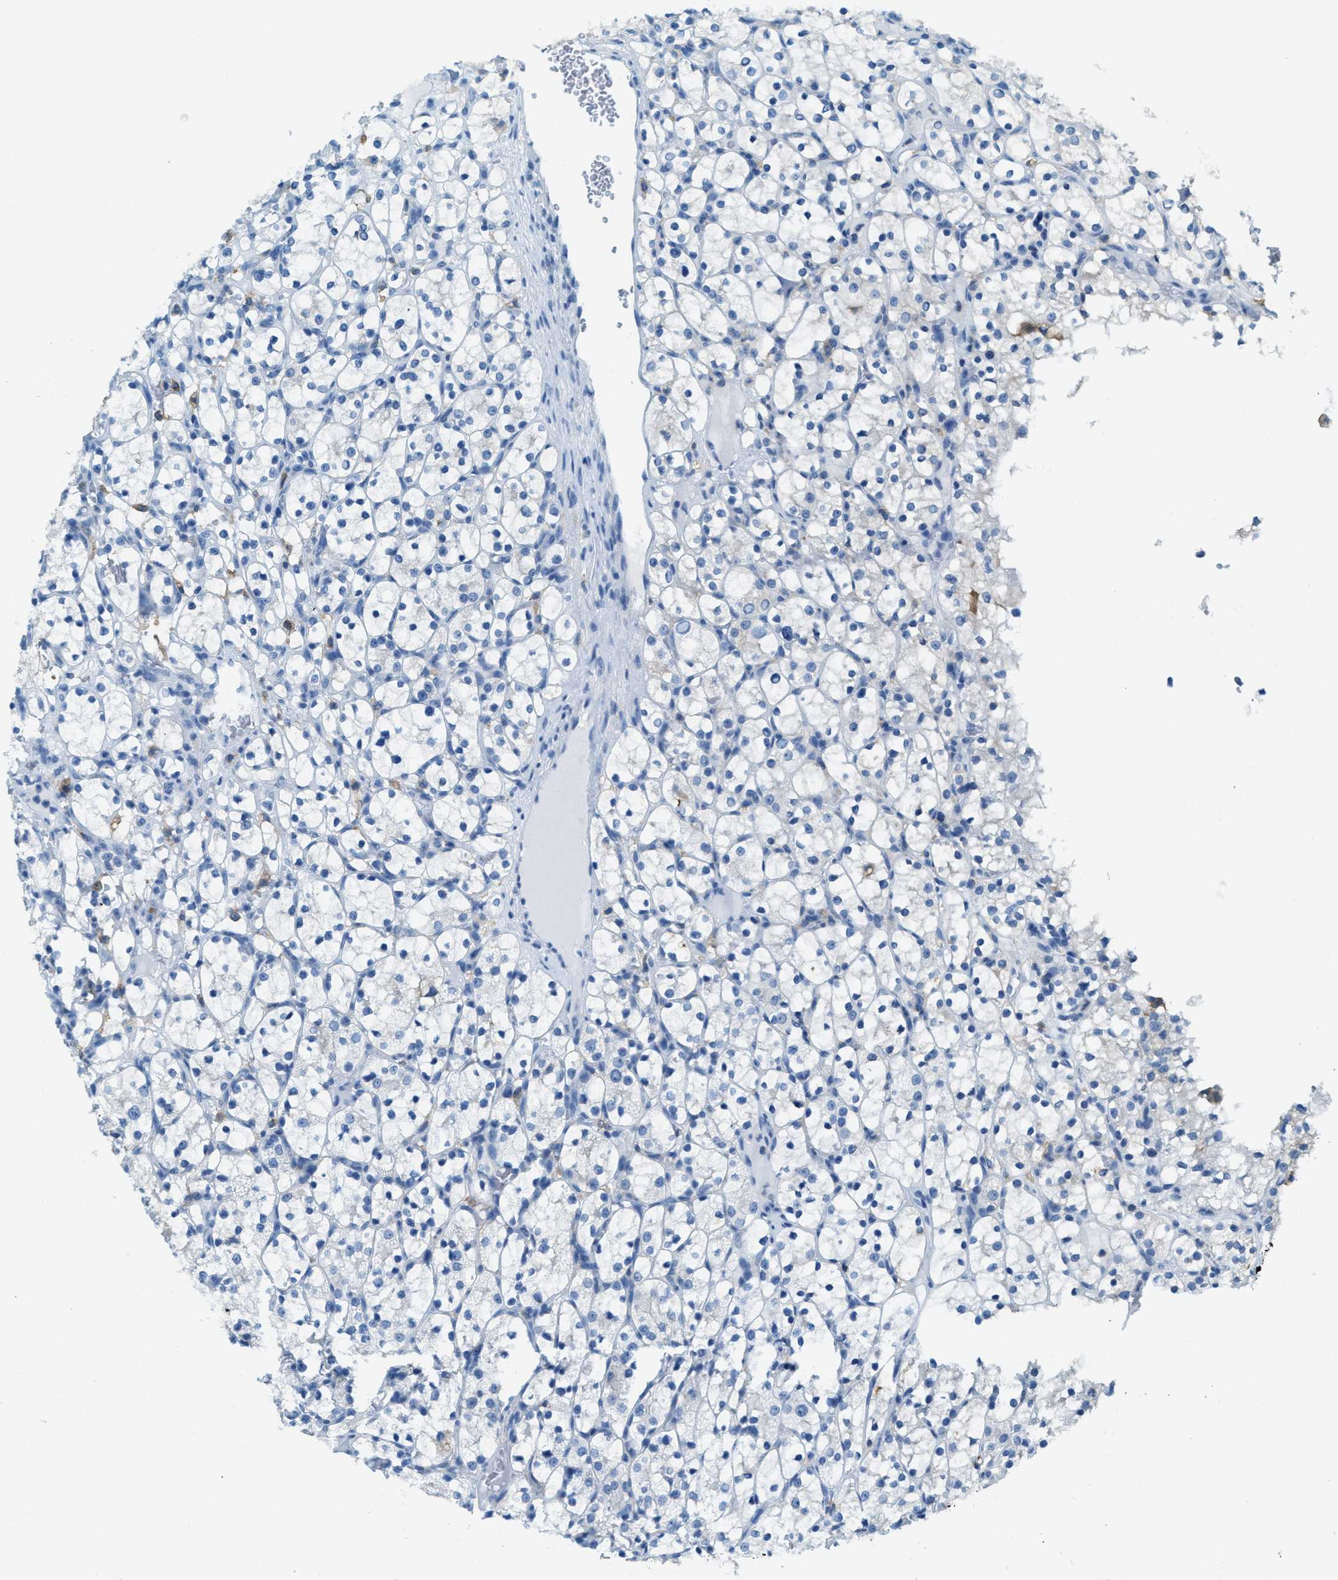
{"staining": {"intensity": "negative", "quantity": "none", "location": "none"}, "tissue": "renal cancer", "cell_type": "Tumor cells", "image_type": "cancer", "snomed": [{"axis": "morphology", "description": "Adenocarcinoma, NOS"}, {"axis": "topography", "description": "Kidney"}], "caption": "This is a histopathology image of IHC staining of renal adenocarcinoma, which shows no expression in tumor cells.", "gene": "MATCAP2", "patient": {"sex": "female", "age": 69}}